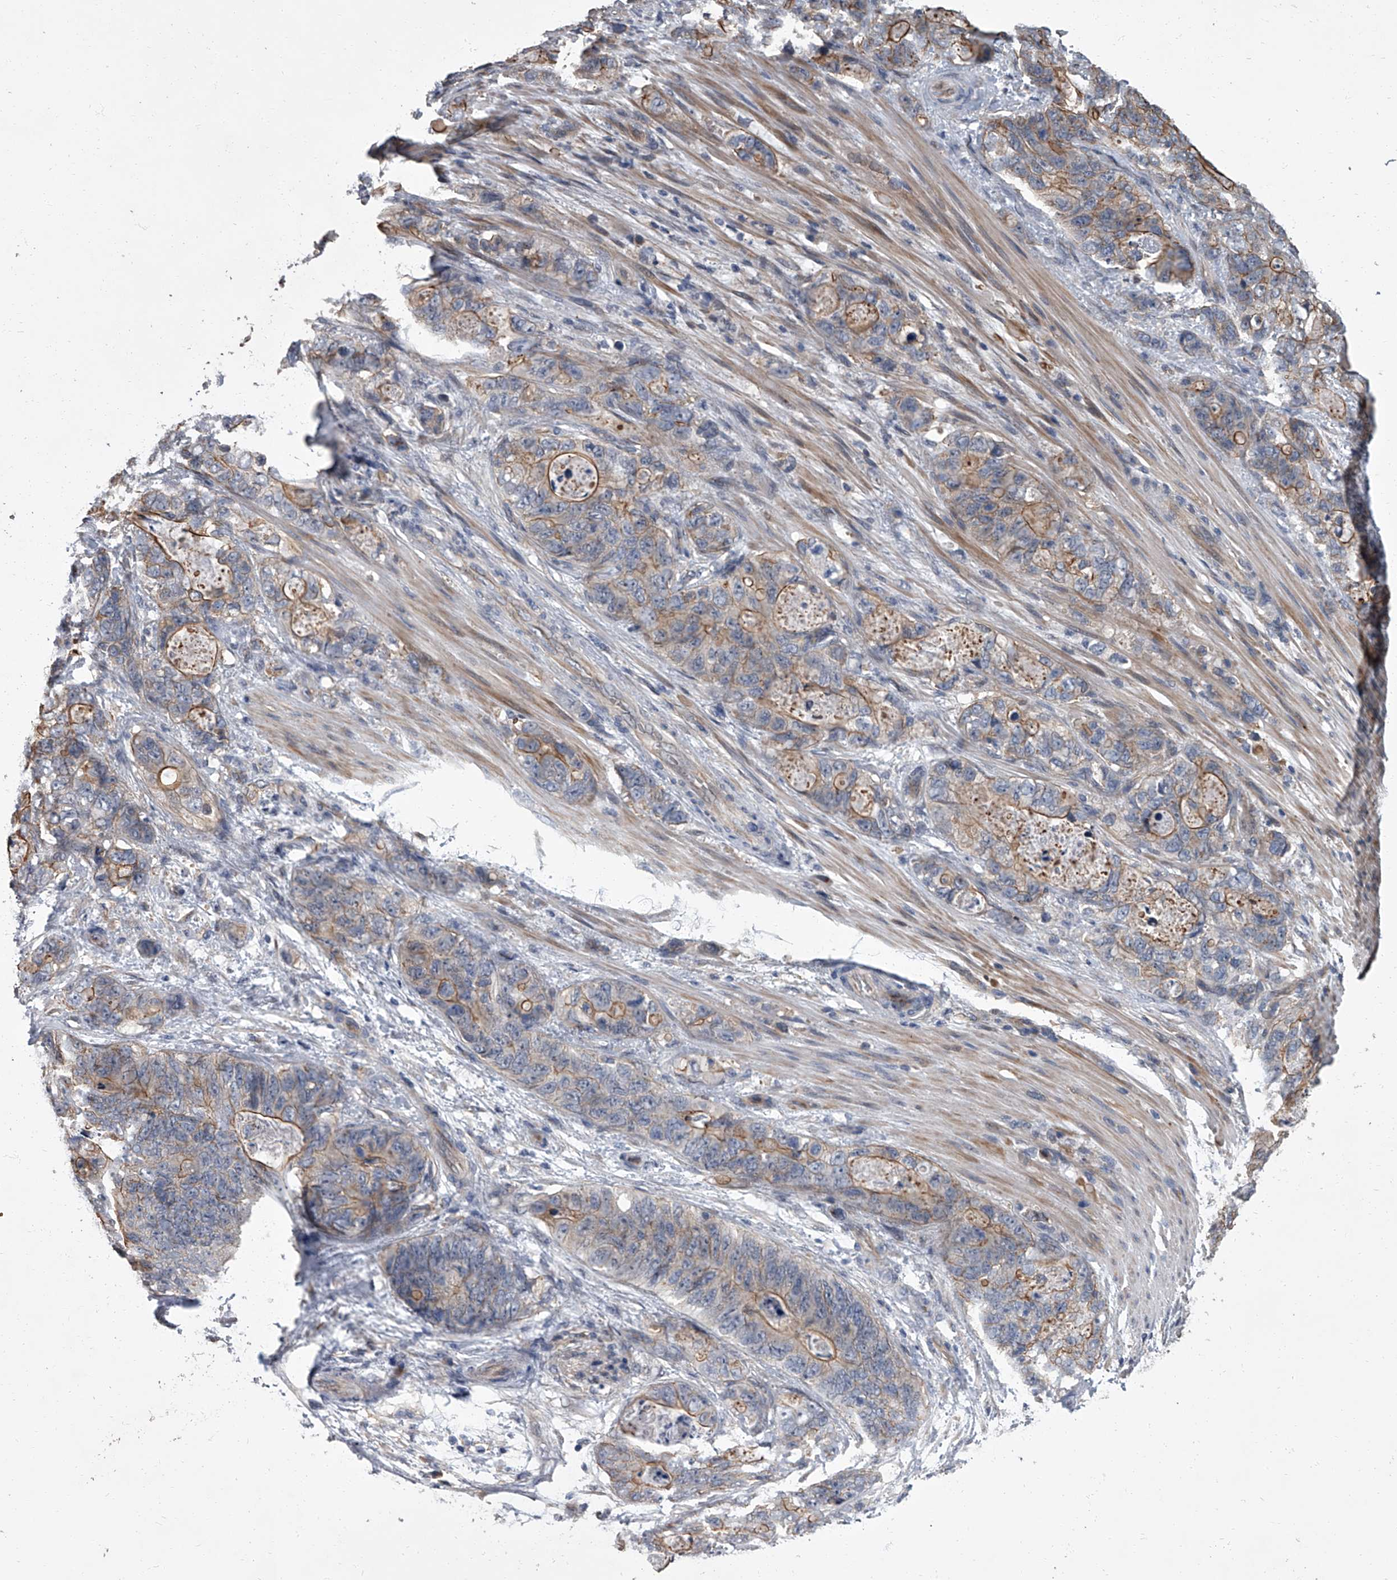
{"staining": {"intensity": "moderate", "quantity": "25%-75%", "location": "cytoplasmic/membranous"}, "tissue": "stomach cancer", "cell_type": "Tumor cells", "image_type": "cancer", "snomed": [{"axis": "morphology", "description": "Normal tissue, NOS"}, {"axis": "morphology", "description": "Adenocarcinoma, NOS"}, {"axis": "topography", "description": "Stomach"}], "caption": "Brown immunohistochemical staining in human stomach adenocarcinoma reveals moderate cytoplasmic/membranous staining in about 25%-75% of tumor cells. (brown staining indicates protein expression, while blue staining denotes nuclei).", "gene": "SIRT4", "patient": {"sex": "female", "age": 89}}